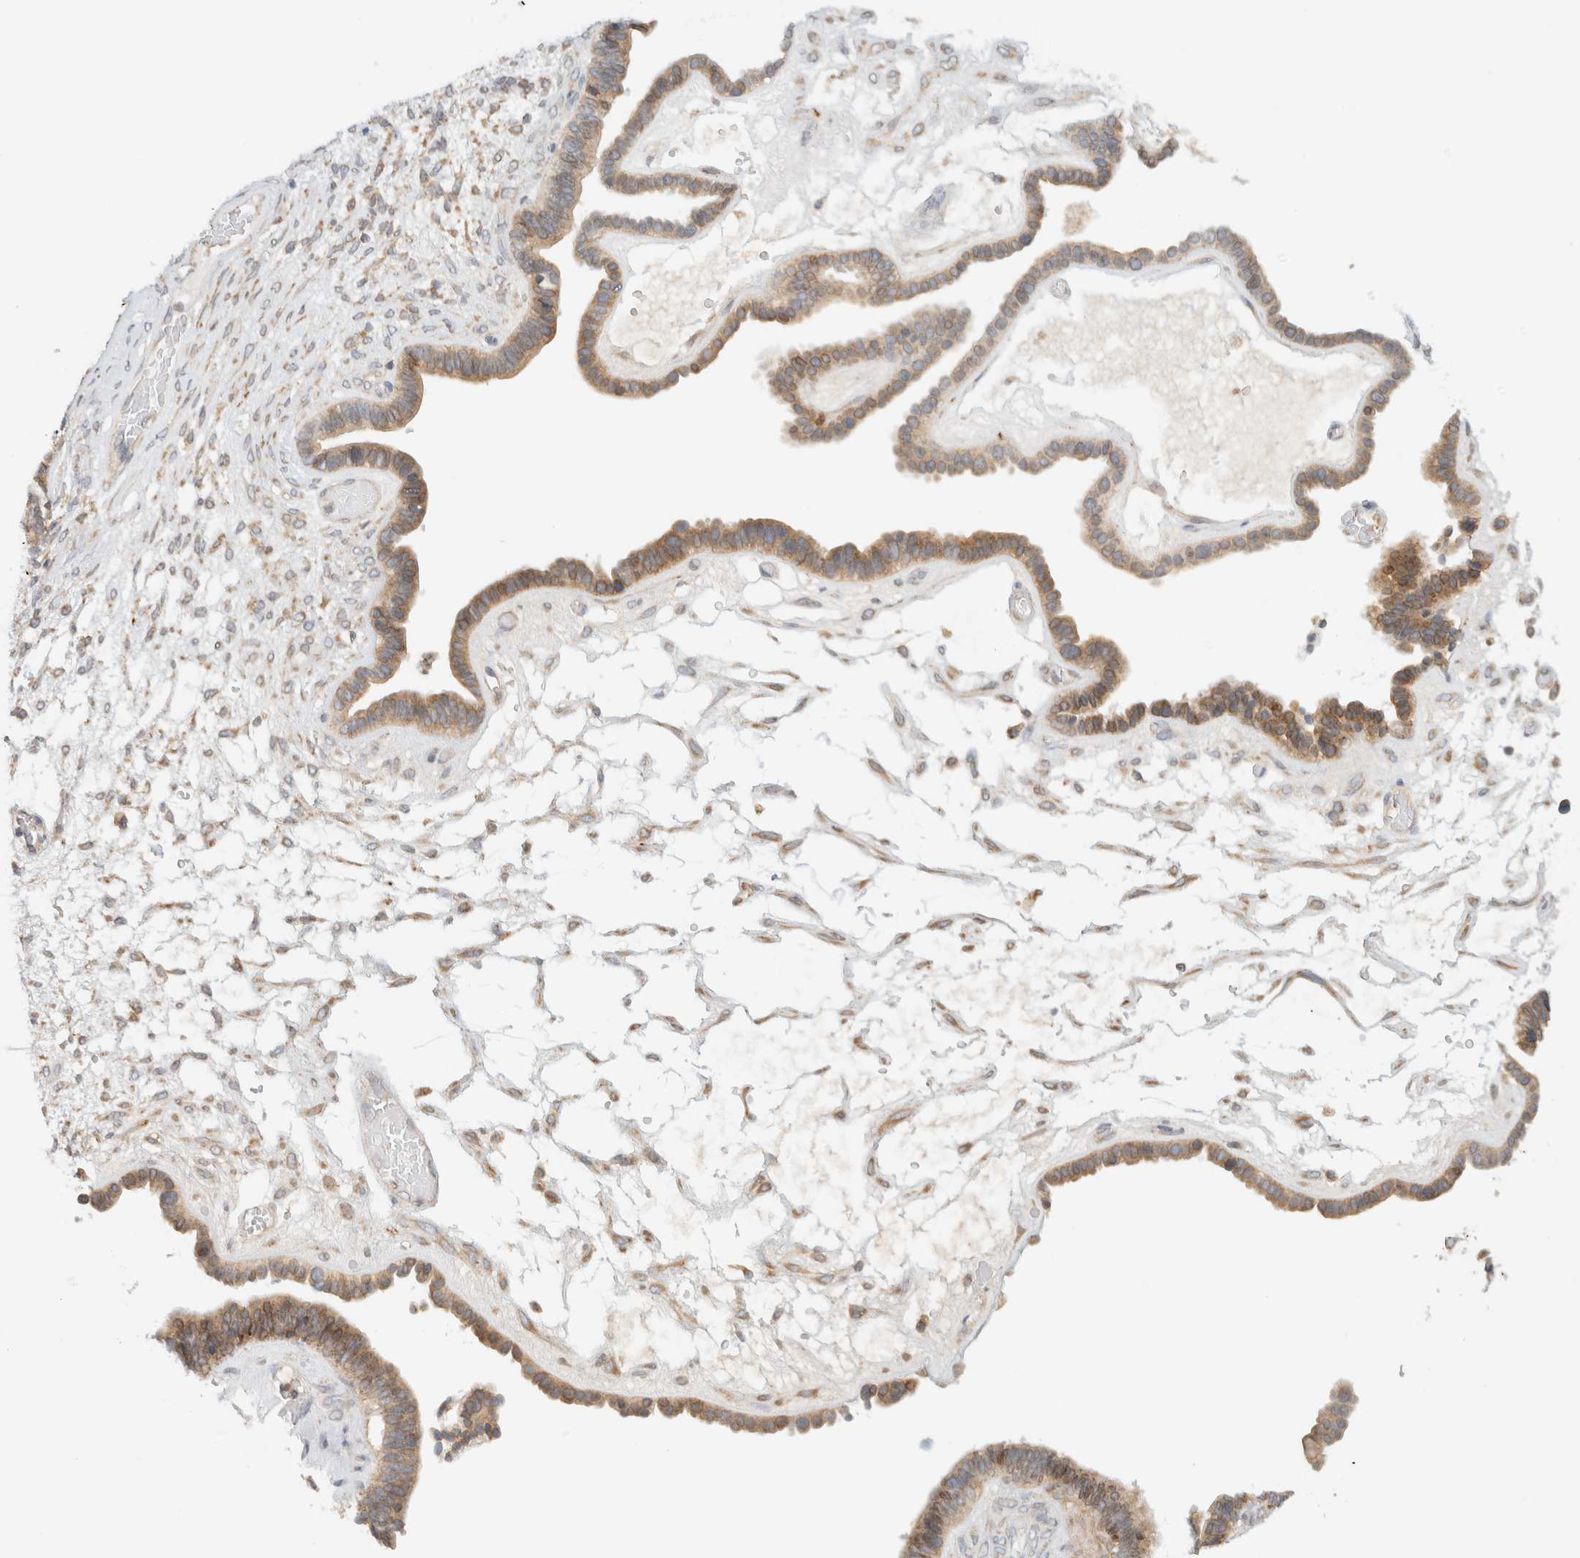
{"staining": {"intensity": "moderate", "quantity": ">75%", "location": "cytoplasmic/membranous"}, "tissue": "ovarian cancer", "cell_type": "Tumor cells", "image_type": "cancer", "snomed": [{"axis": "morphology", "description": "Cystadenocarcinoma, serous, NOS"}, {"axis": "topography", "description": "Ovary"}], "caption": "Immunohistochemical staining of ovarian cancer (serous cystadenocarcinoma) demonstrates medium levels of moderate cytoplasmic/membranous expression in about >75% of tumor cells. Ihc stains the protein of interest in brown and the nuclei are stained blue.", "gene": "NT5C", "patient": {"sex": "female", "age": 56}}